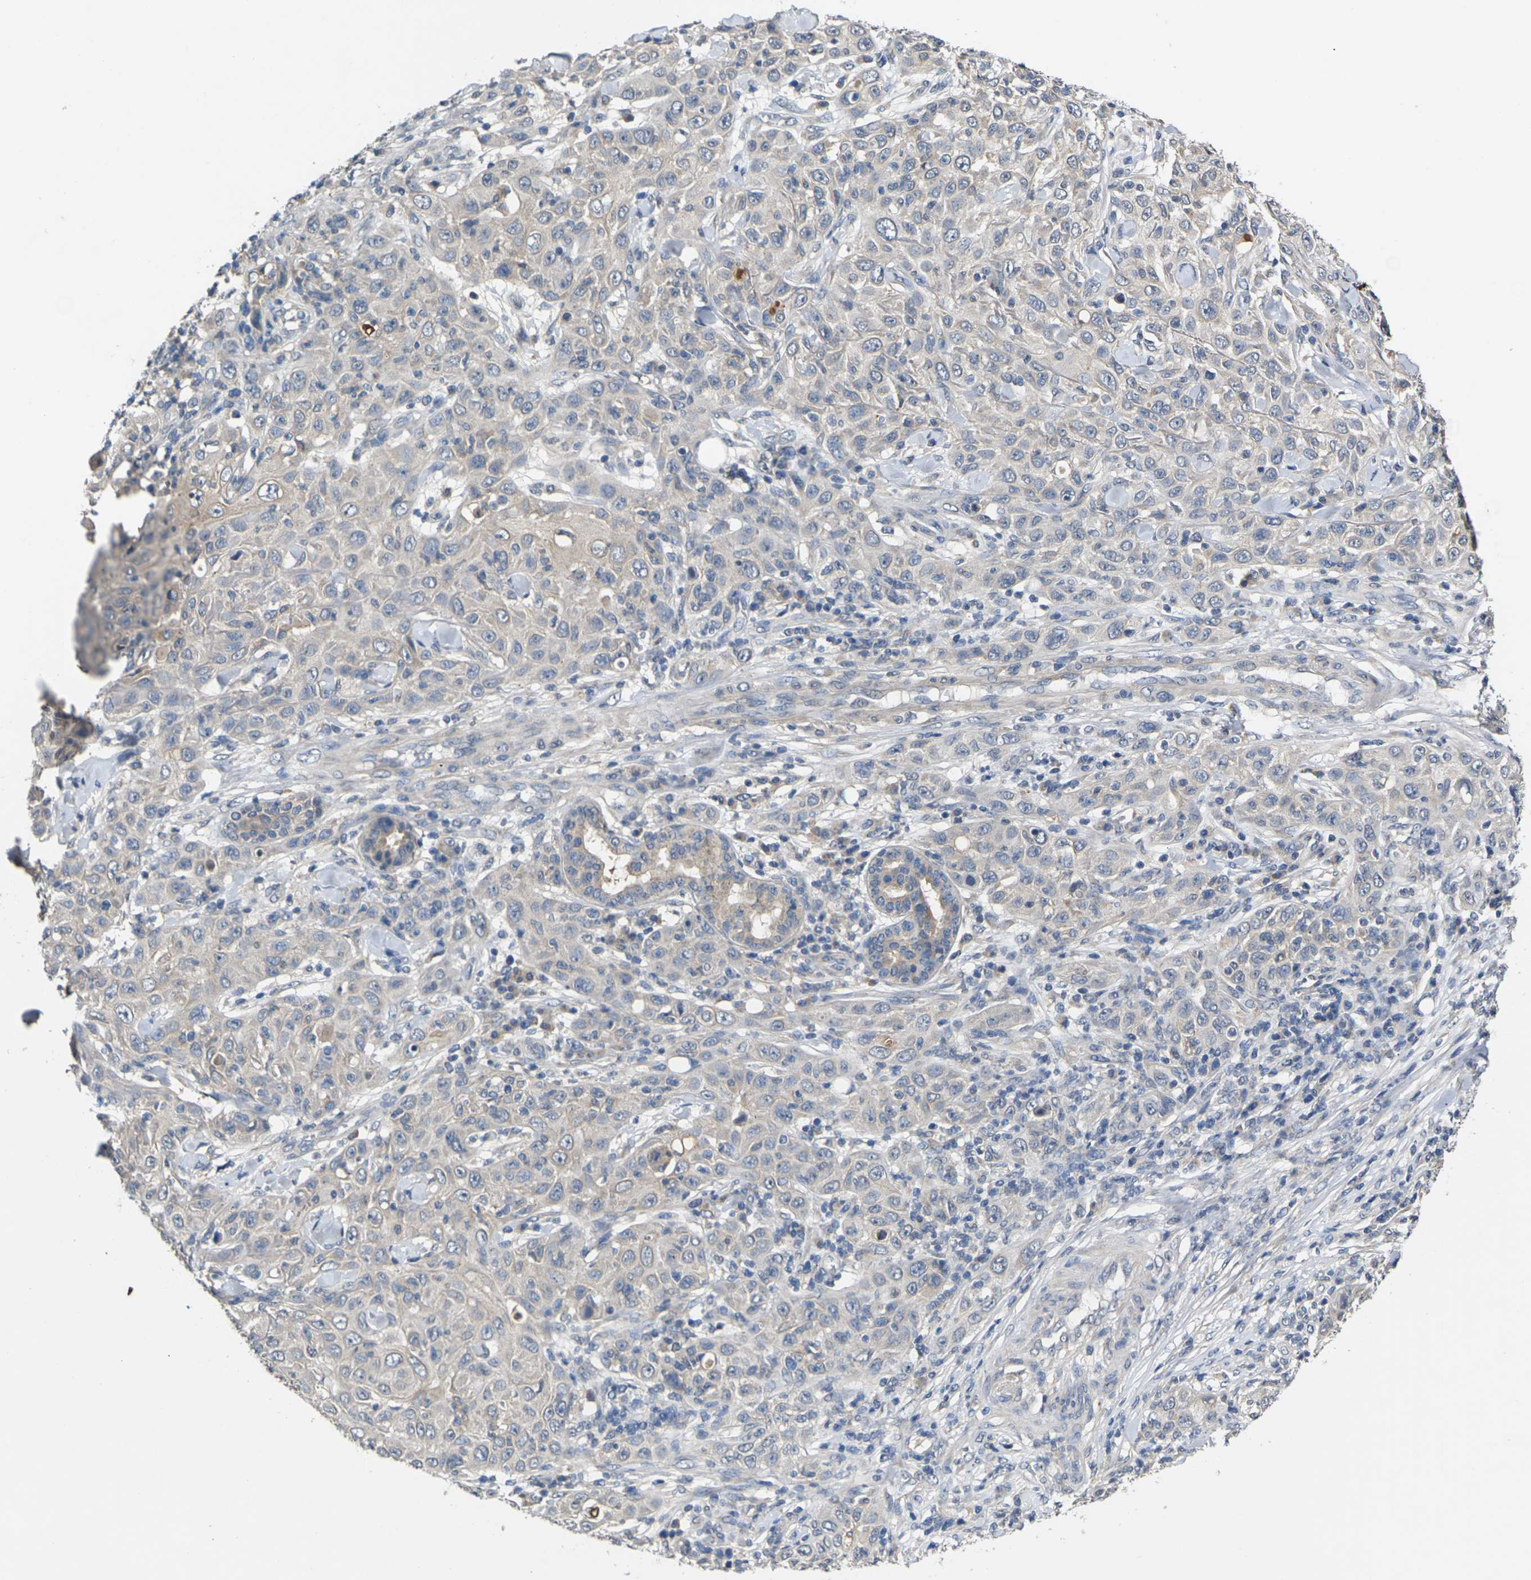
{"staining": {"intensity": "negative", "quantity": "none", "location": "none"}, "tissue": "skin cancer", "cell_type": "Tumor cells", "image_type": "cancer", "snomed": [{"axis": "morphology", "description": "Squamous cell carcinoma, NOS"}, {"axis": "topography", "description": "Skin"}], "caption": "Micrograph shows no protein expression in tumor cells of skin cancer tissue.", "gene": "SLC2A2", "patient": {"sex": "female", "age": 88}}